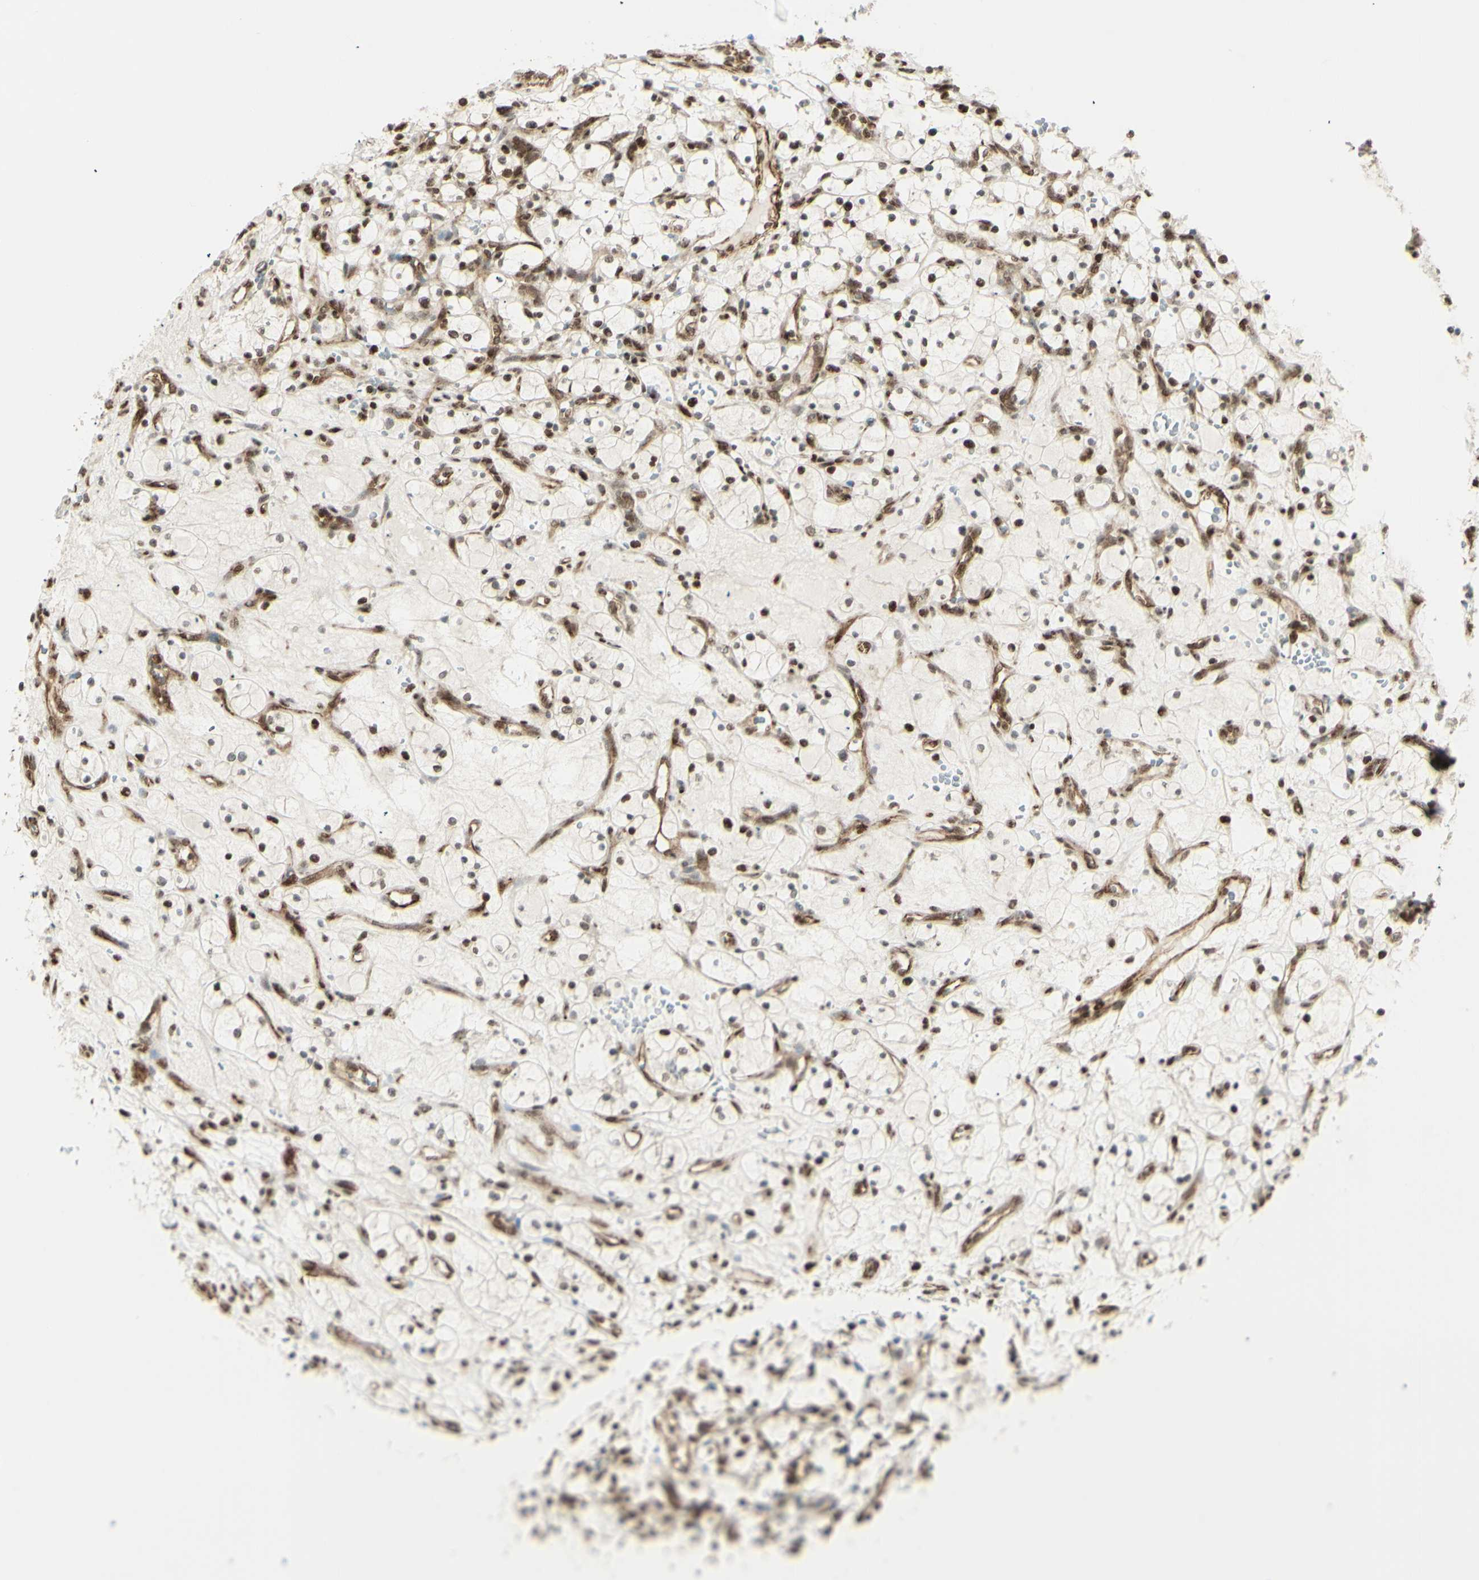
{"staining": {"intensity": "moderate", "quantity": "25%-75%", "location": "nuclear"}, "tissue": "renal cancer", "cell_type": "Tumor cells", "image_type": "cancer", "snomed": [{"axis": "morphology", "description": "Adenocarcinoma, NOS"}, {"axis": "topography", "description": "Kidney"}], "caption": "IHC micrograph of renal cancer stained for a protein (brown), which exhibits medium levels of moderate nuclear staining in about 25%-75% of tumor cells.", "gene": "ZMYM6", "patient": {"sex": "female", "age": 69}}